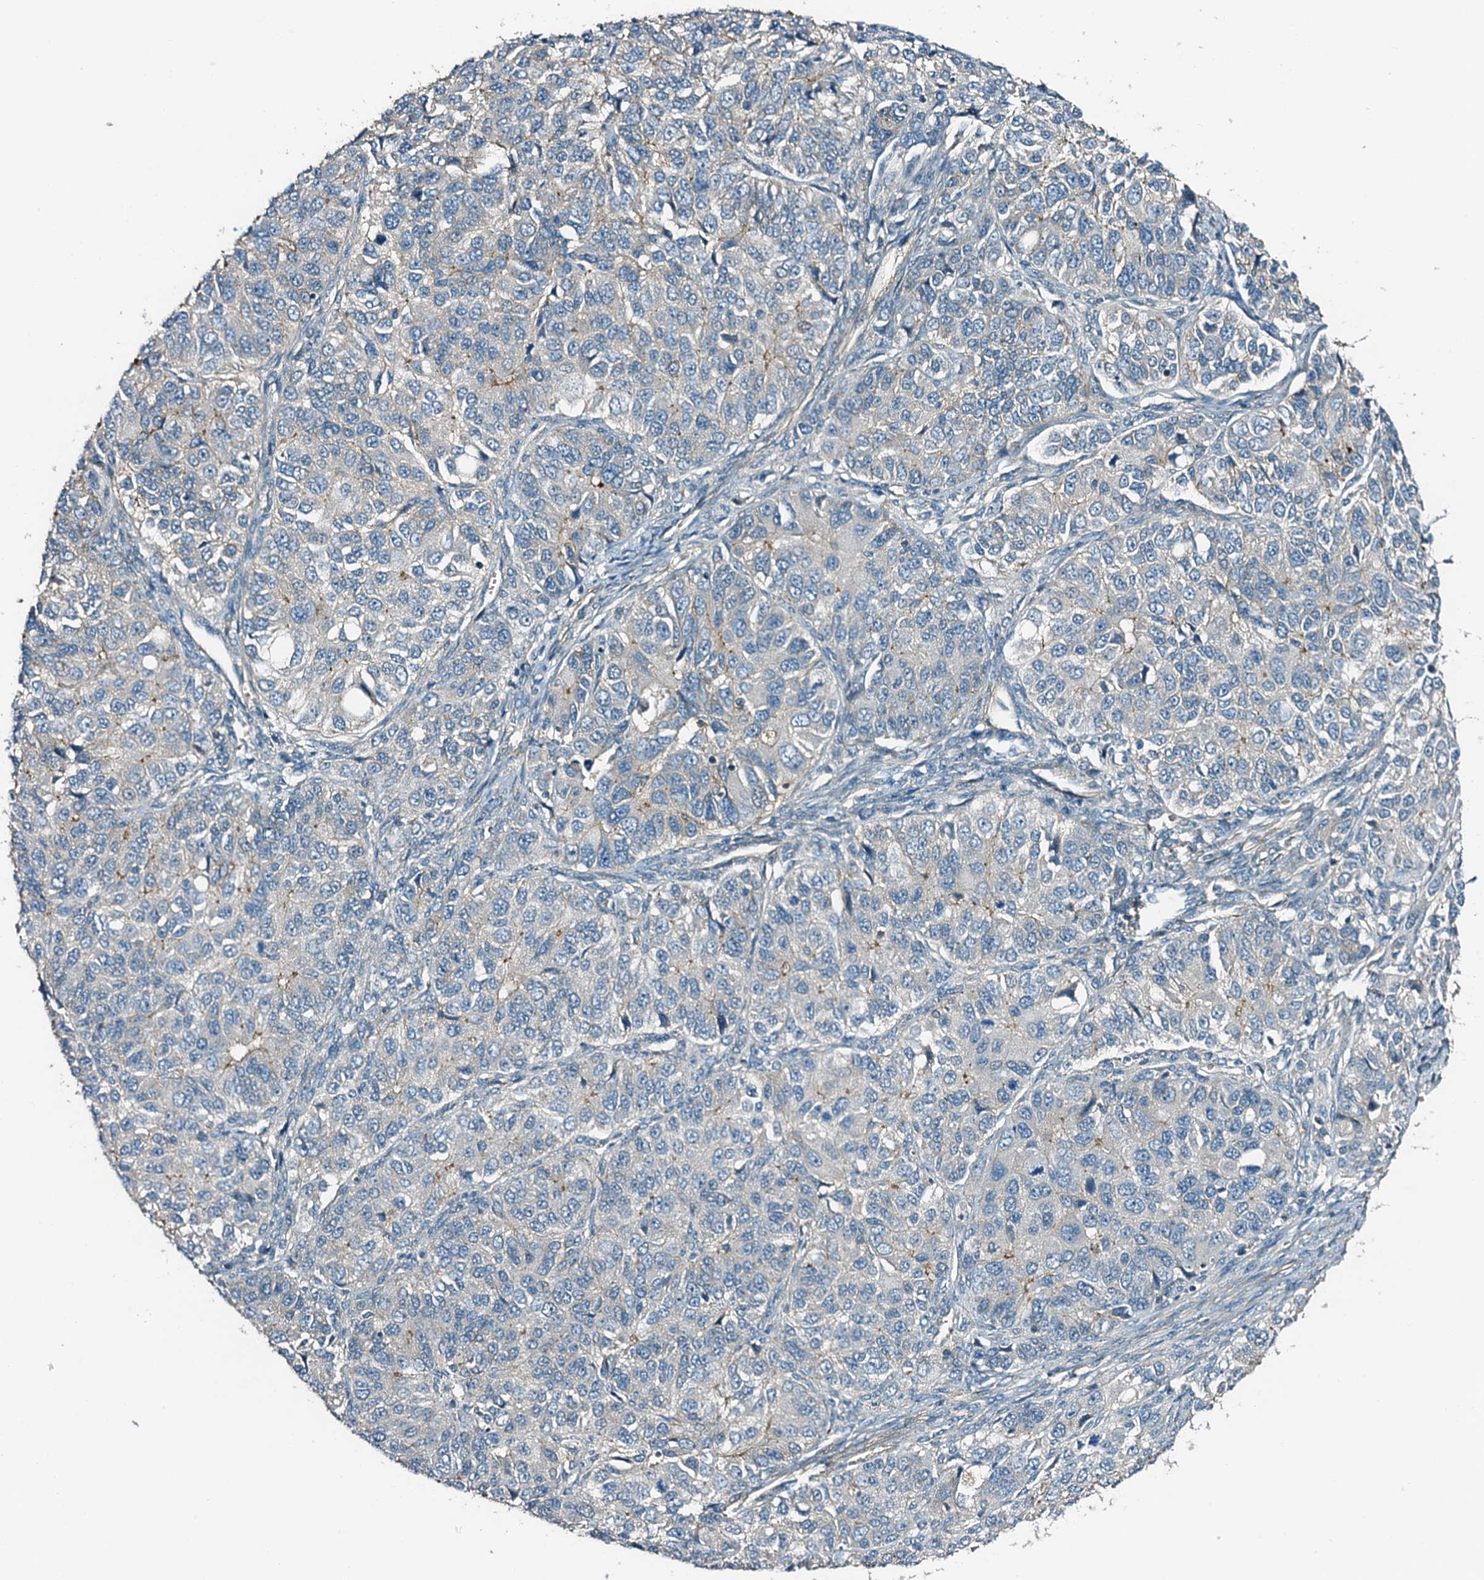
{"staining": {"intensity": "negative", "quantity": "none", "location": "none"}, "tissue": "ovarian cancer", "cell_type": "Tumor cells", "image_type": "cancer", "snomed": [{"axis": "morphology", "description": "Carcinoma, endometroid"}, {"axis": "topography", "description": "Ovary"}], "caption": "Photomicrograph shows no significant protein positivity in tumor cells of ovarian cancer (endometroid carcinoma).", "gene": "DUOXA1", "patient": {"sex": "female", "age": 51}}